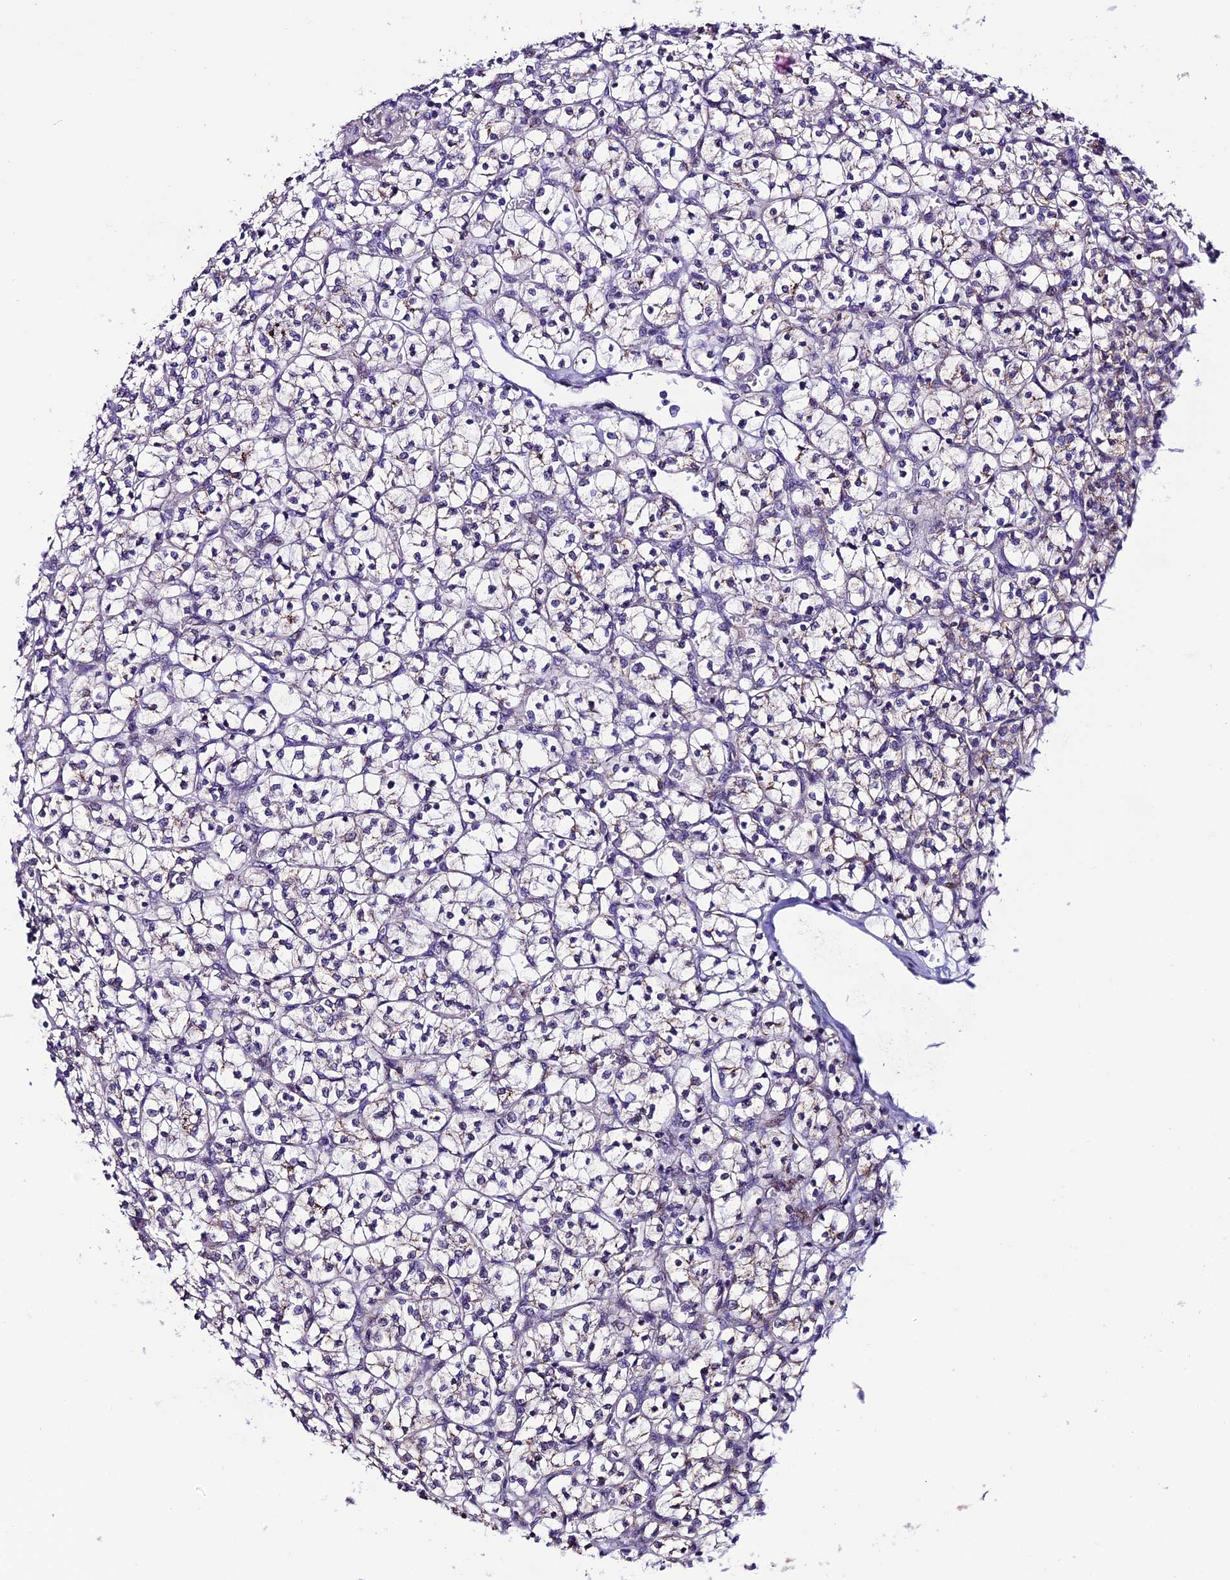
{"staining": {"intensity": "weak", "quantity": "<25%", "location": "cytoplasmic/membranous"}, "tissue": "renal cancer", "cell_type": "Tumor cells", "image_type": "cancer", "snomed": [{"axis": "morphology", "description": "Adenocarcinoma, NOS"}, {"axis": "topography", "description": "Kidney"}], "caption": "This is an IHC photomicrograph of human renal cancer. There is no expression in tumor cells.", "gene": "SLC10A1", "patient": {"sex": "female", "age": 64}}